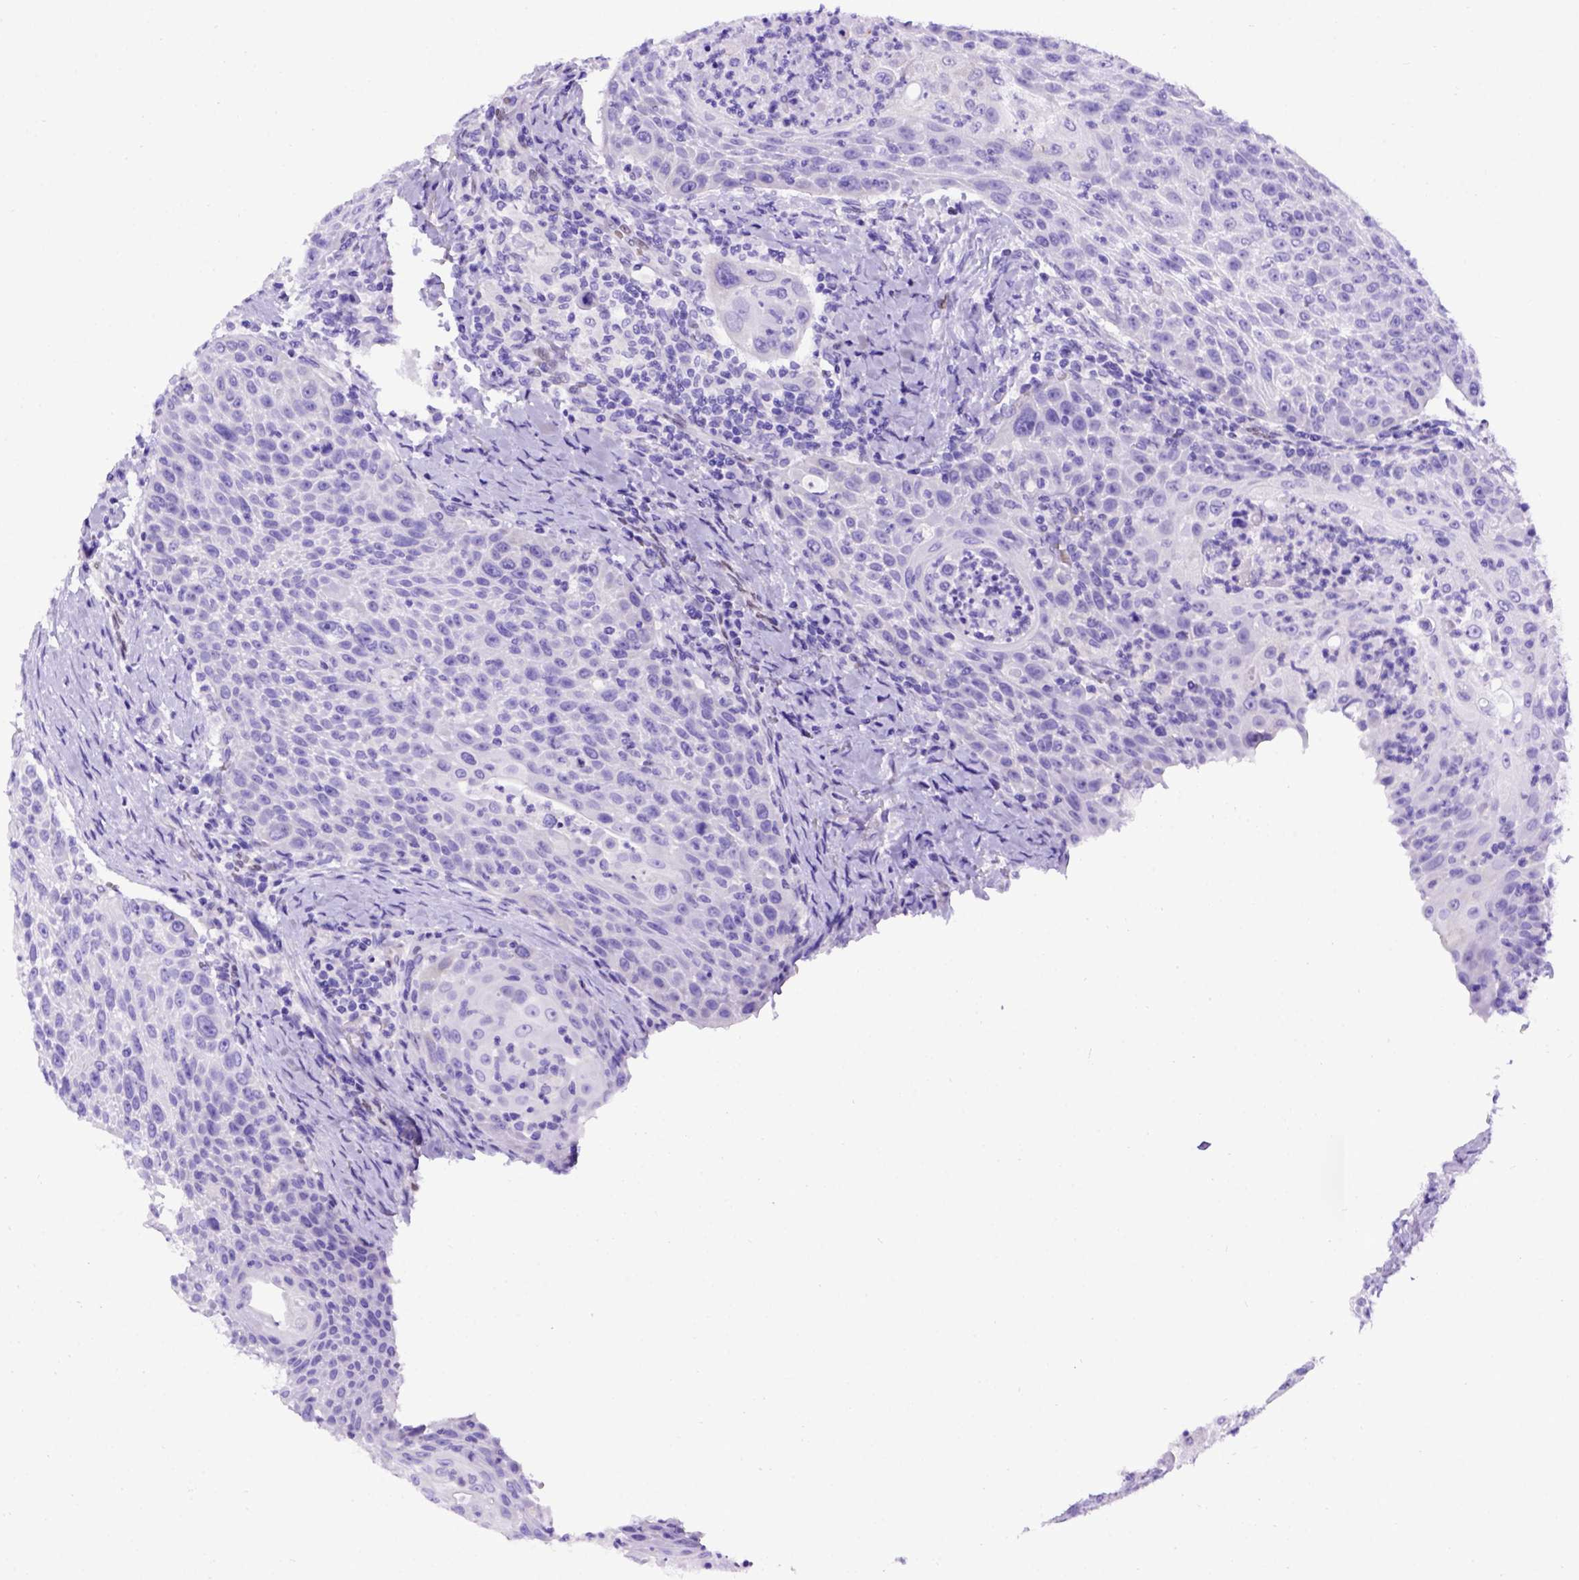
{"staining": {"intensity": "negative", "quantity": "none", "location": "none"}, "tissue": "head and neck cancer", "cell_type": "Tumor cells", "image_type": "cancer", "snomed": [{"axis": "morphology", "description": "Squamous cell carcinoma, NOS"}, {"axis": "topography", "description": "Head-Neck"}], "caption": "Immunohistochemistry of head and neck squamous cell carcinoma shows no expression in tumor cells.", "gene": "MEOX2", "patient": {"sex": "male", "age": 69}}